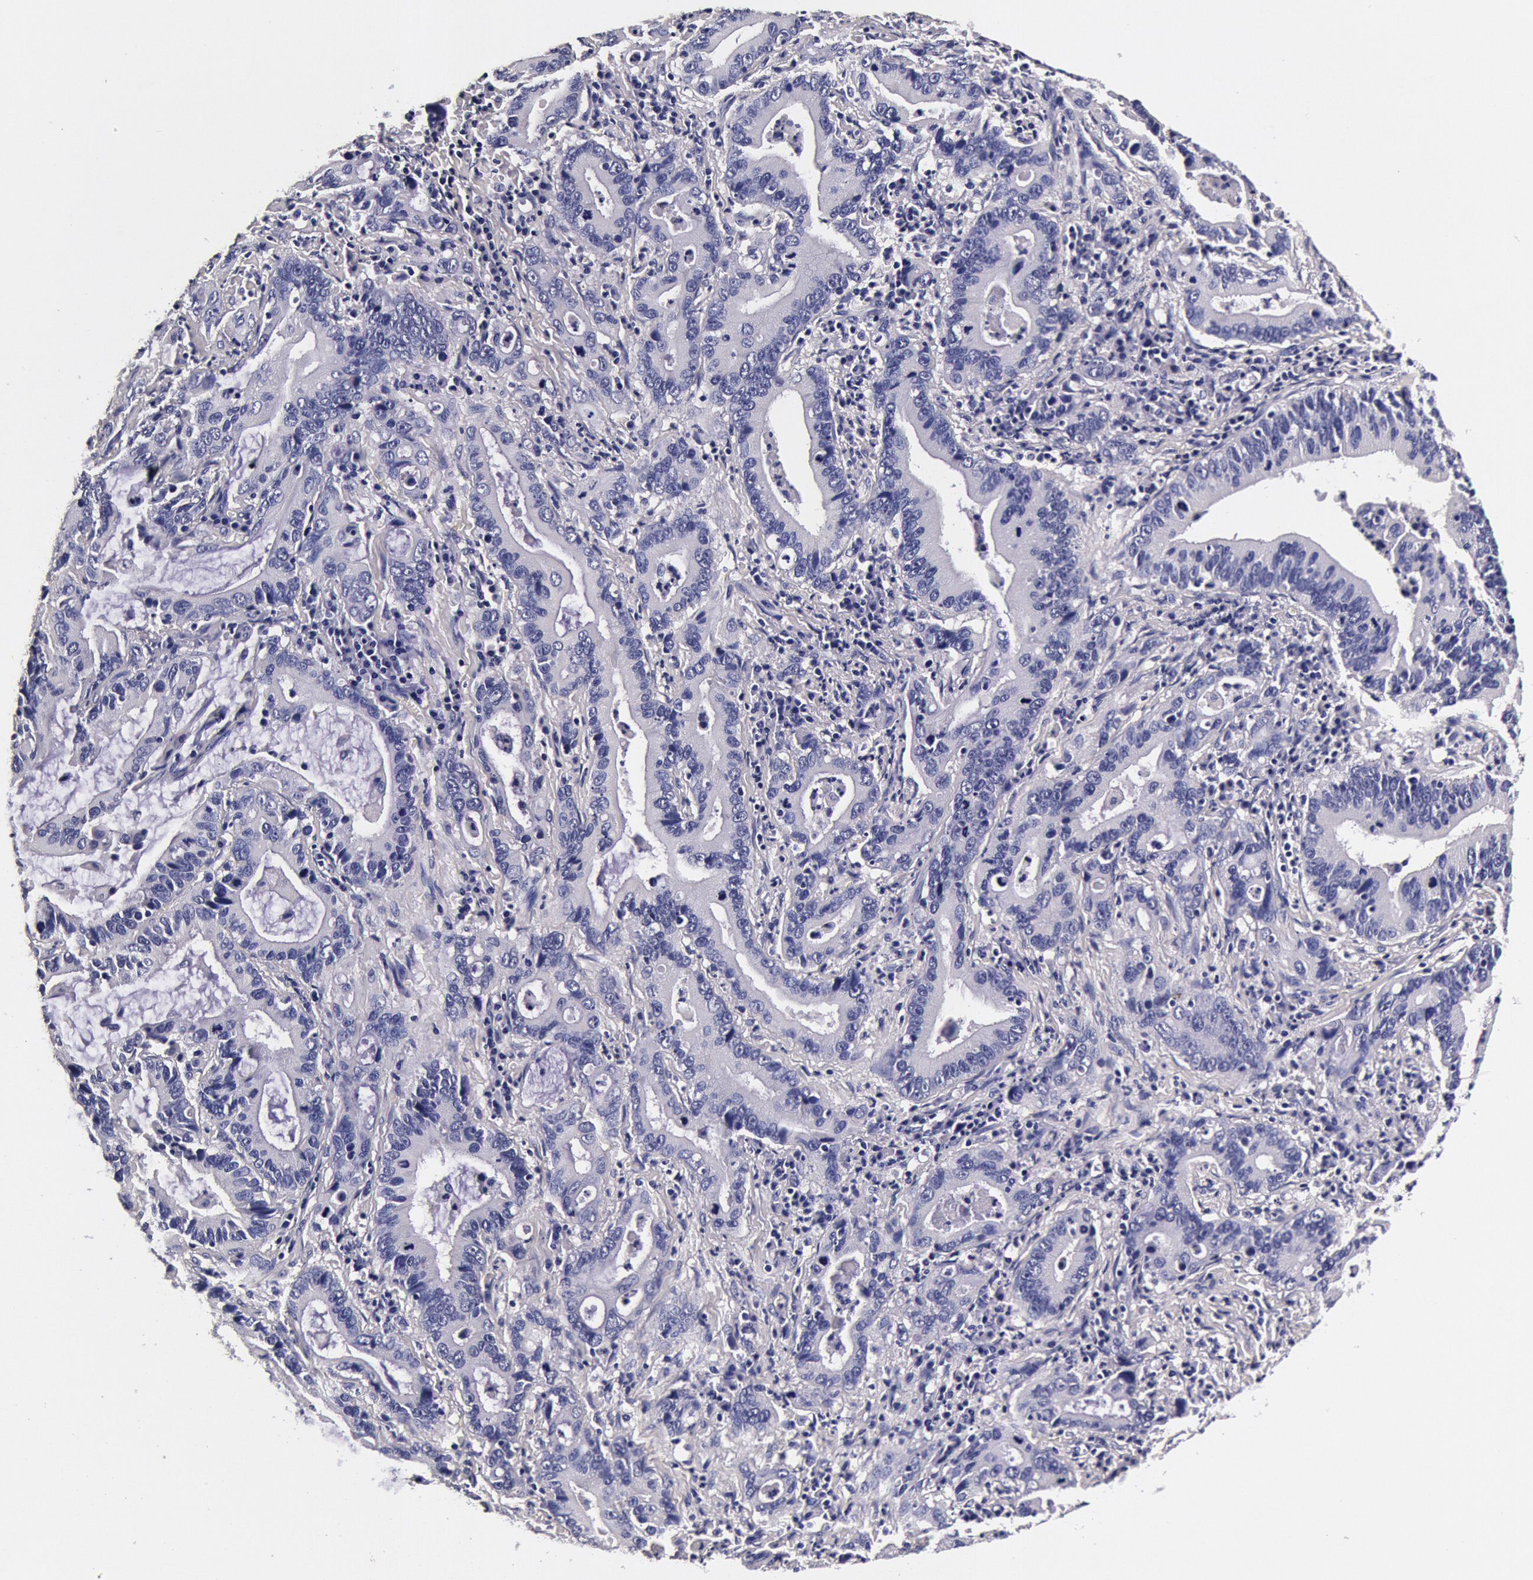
{"staining": {"intensity": "negative", "quantity": "none", "location": "none"}, "tissue": "stomach cancer", "cell_type": "Tumor cells", "image_type": "cancer", "snomed": [{"axis": "morphology", "description": "Adenocarcinoma, NOS"}, {"axis": "topography", "description": "Stomach, upper"}], "caption": "Immunohistochemistry (IHC) of stomach cancer (adenocarcinoma) demonstrates no staining in tumor cells.", "gene": "CCDC22", "patient": {"sex": "male", "age": 63}}